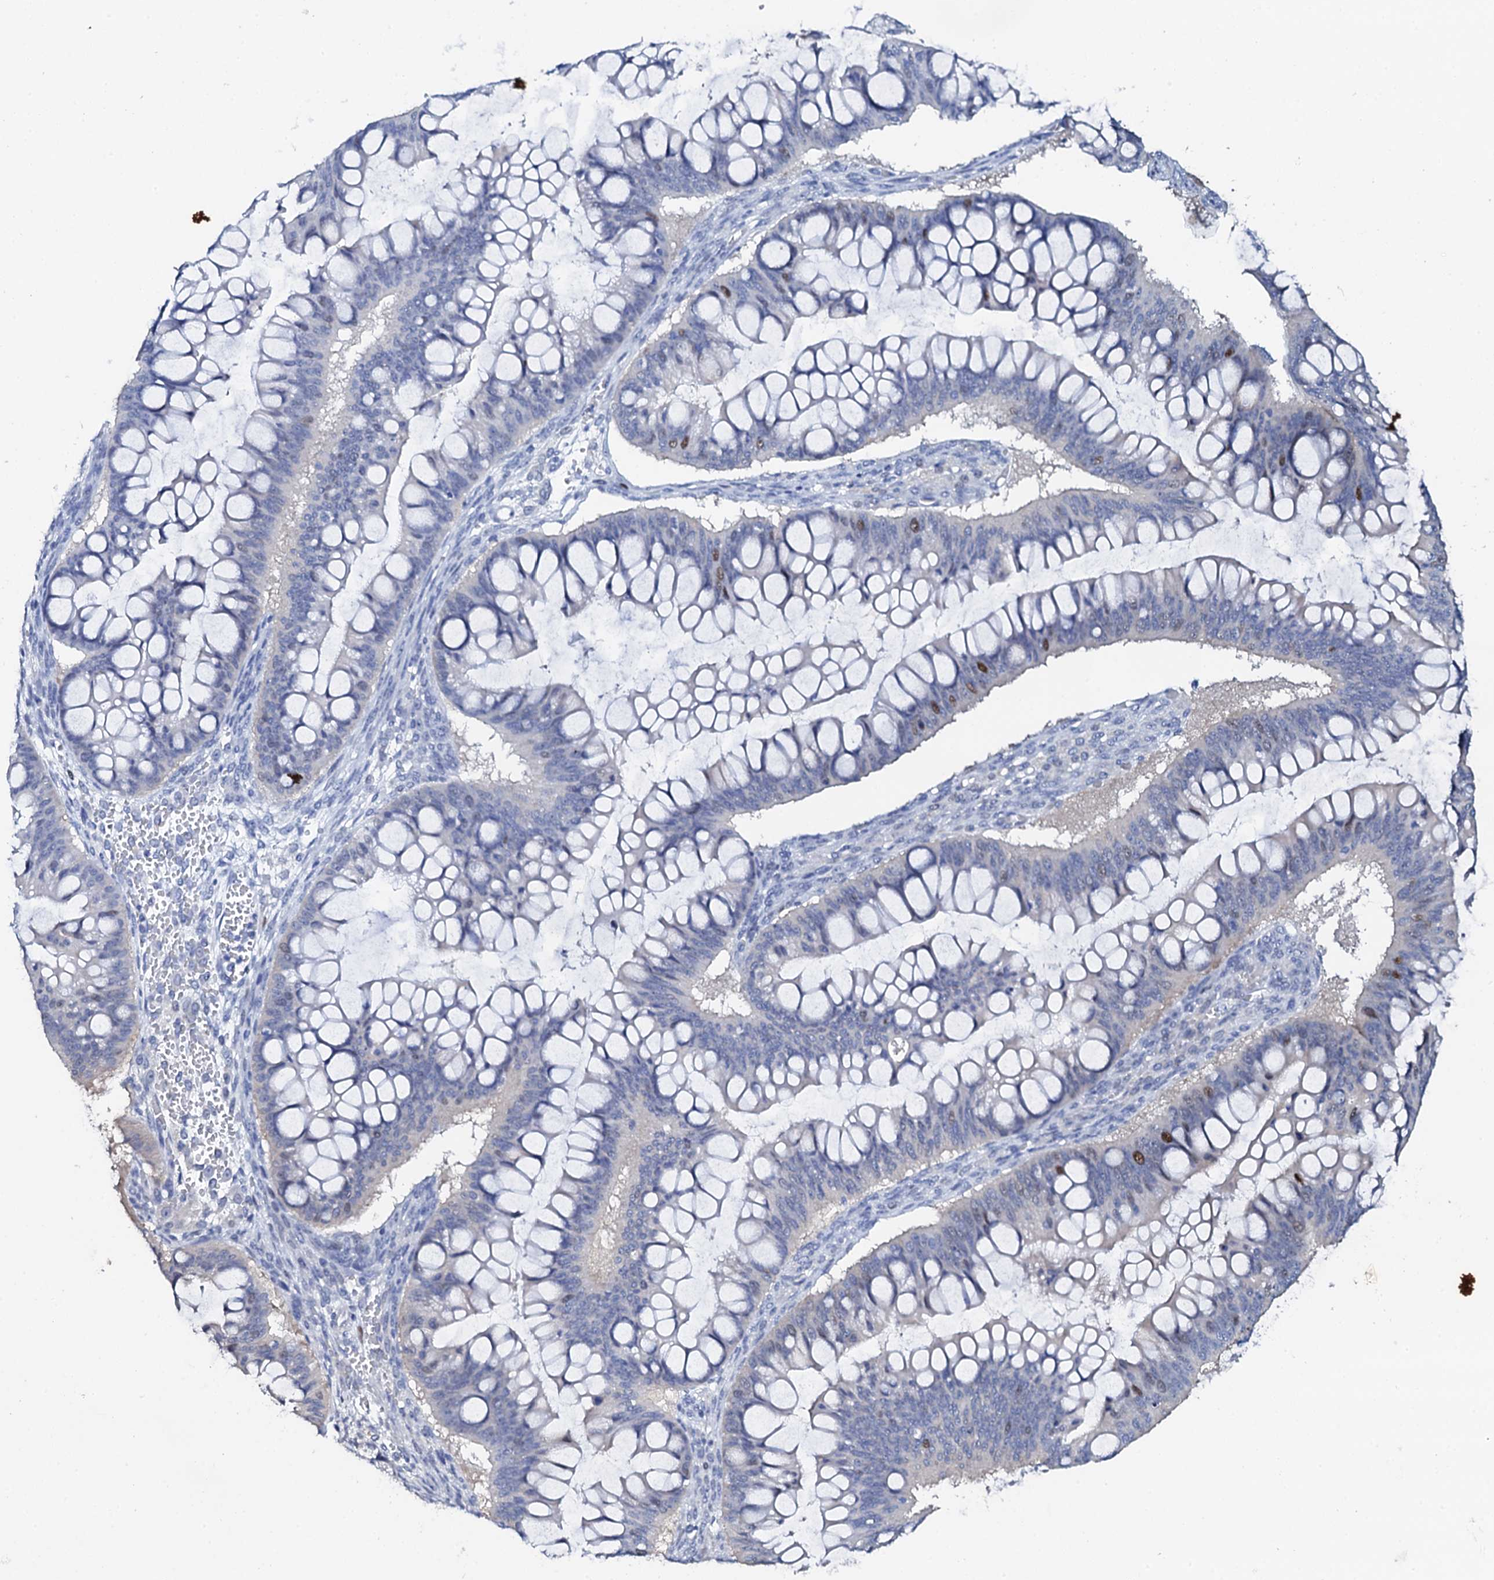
{"staining": {"intensity": "moderate", "quantity": "<25%", "location": "nuclear"}, "tissue": "ovarian cancer", "cell_type": "Tumor cells", "image_type": "cancer", "snomed": [{"axis": "morphology", "description": "Cystadenocarcinoma, mucinous, NOS"}, {"axis": "topography", "description": "Ovary"}], "caption": "A histopathology image showing moderate nuclear expression in approximately <25% of tumor cells in ovarian mucinous cystadenocarcinoma, as visualized by brown immunohistochemical staining.", "gene": "NUDT13", "patient": {"sex": "female", "age": 73}}